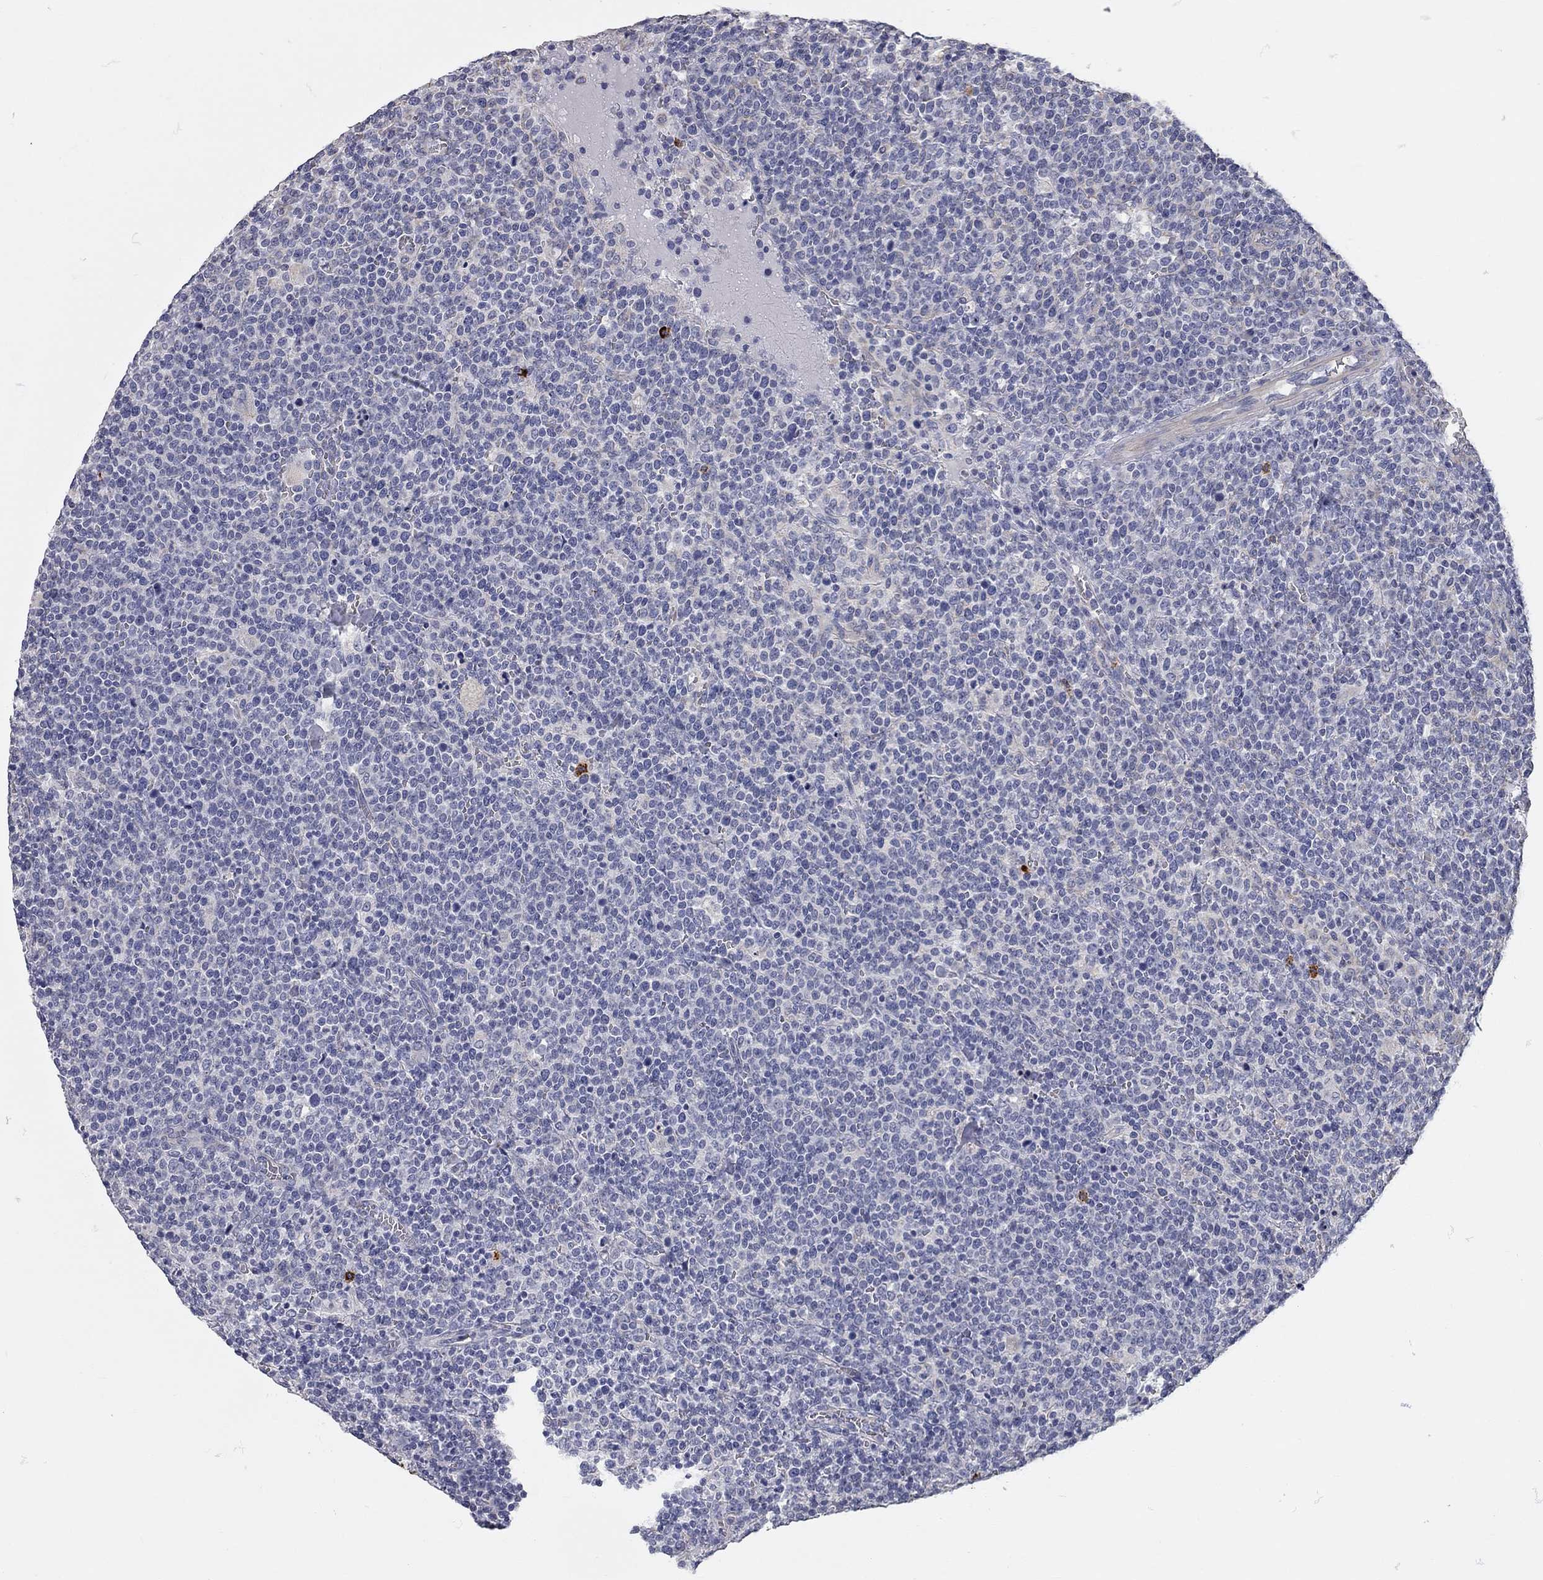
{"staining": {"intensity": "negative", "quantity": "none", "location": "none"}, "tissue": "lymphoma", "cell_type": "Tumor cells", "image_type": "cancer", "snomed": [{"axis": "morphology", "description": "Malignant lymphoma, non-Hodgkin's type, High grade"}, {"axis": "topography", "description": "Lymph node"}], "caption": "Tumor cells show no significant protein expression in high-grade malignant lymphoma, non-Hodgkin's type.", "gene": "C10orf90", "patient": {"sex": "male", "age": 61}}